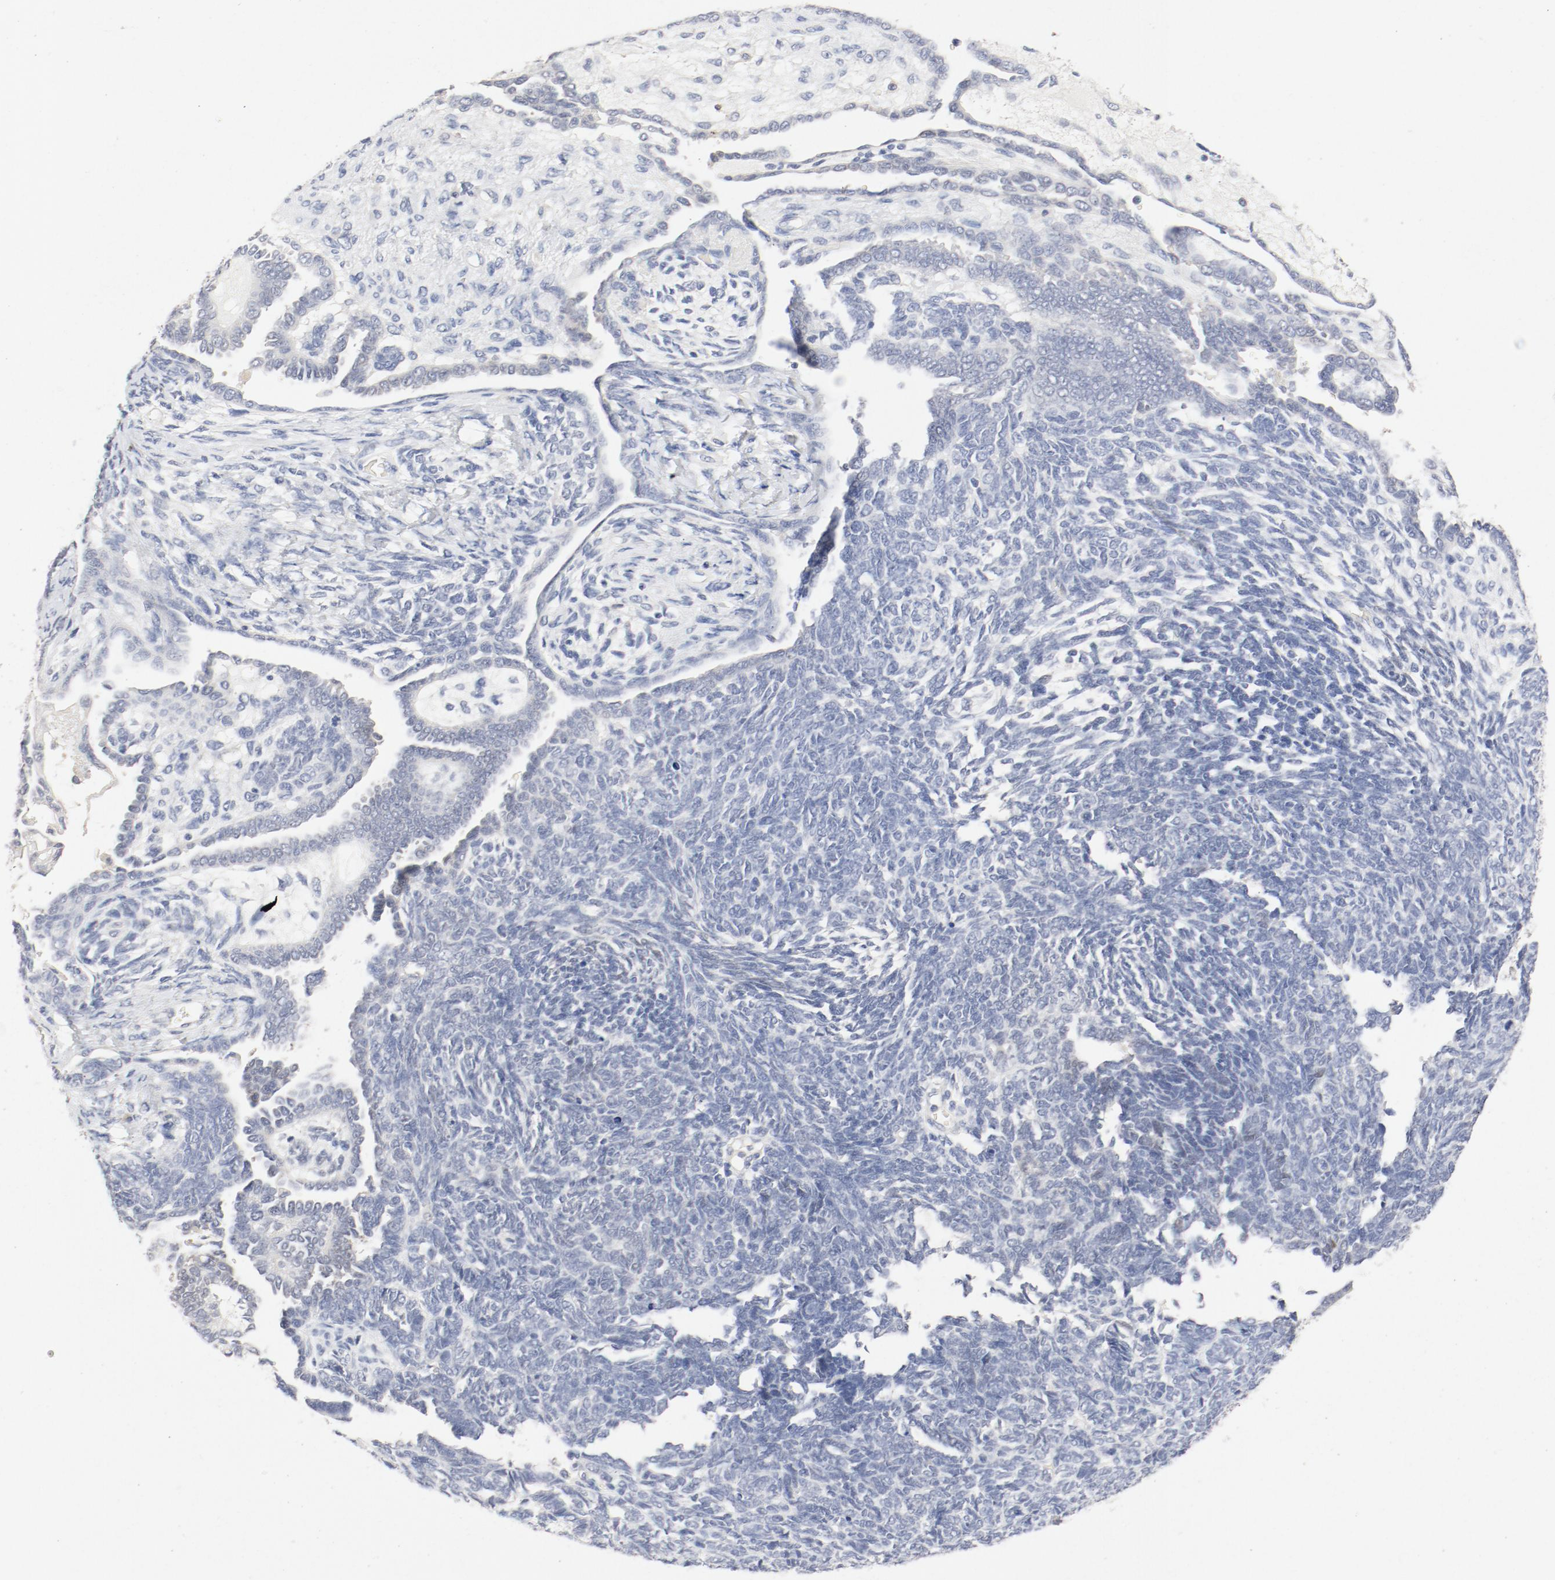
{"staining": {"intensity": "negative", "quantity": "none", "location": "none"}, "tissue": "endometrial cancer", "cell_type": "Tumor cells", "image_type": "cancer", "snomed": [{"axis": "morphology", "description": "Neoplasm, malignant, NOS"}, {"axis": "topography", "description": "Endometrium"}], "caption": "Tumor cells are negative for brown protein staining in endometrial cancer (malignant neoplasm).", "gene": "PGM1", "patient": {"sex": "female", "age": 74}}